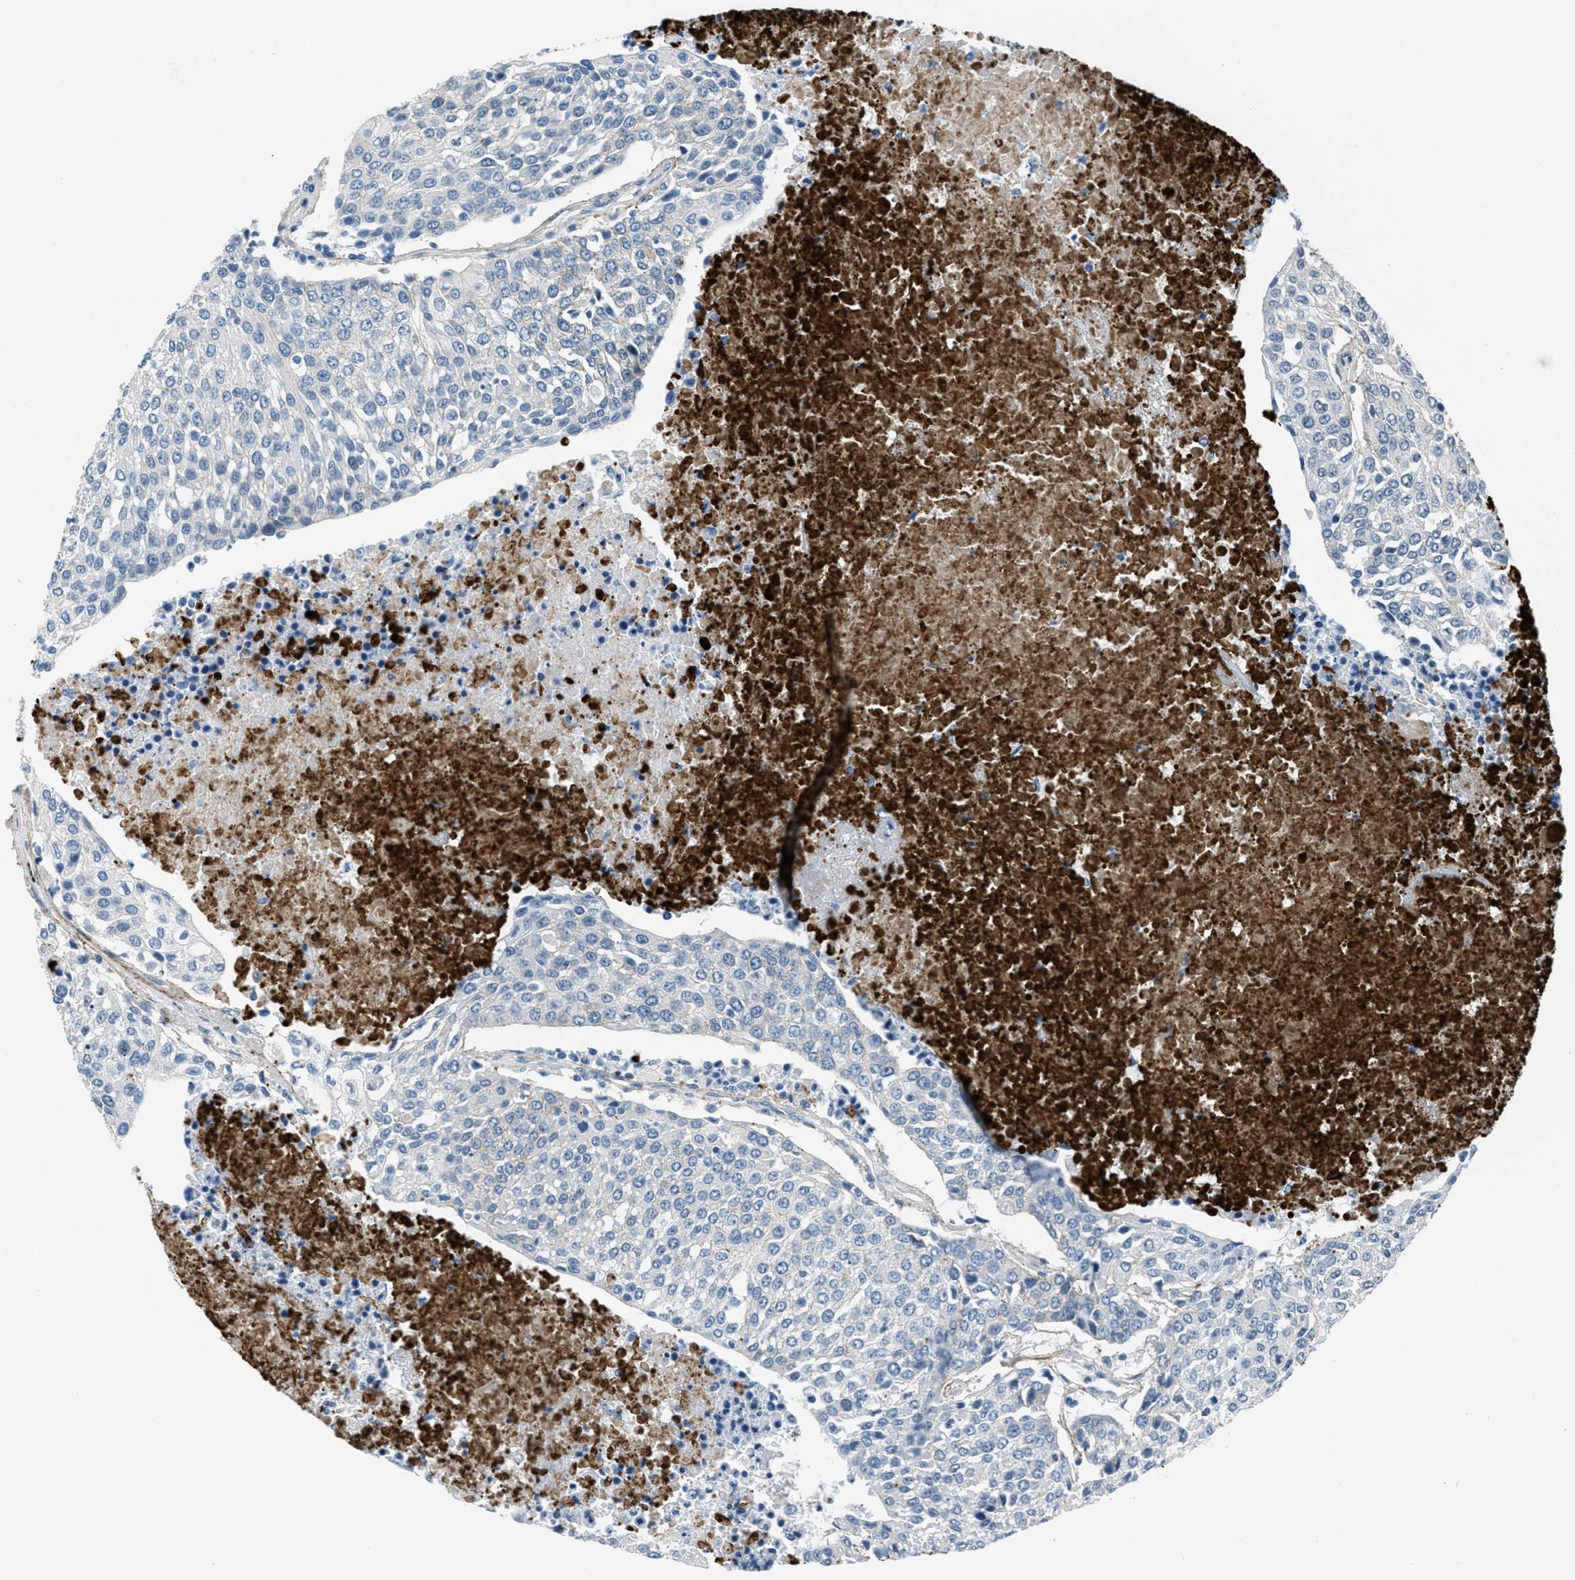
{"staining": {"intensity": "negative", "quantity": "none", "location": "none"}, "tissue": "urothelial cancer", "cell_type": "Tumor cells", "image_type": "cancer", "snomed": [{"axis": "morphology", "description": "Urothelial carcinoma, High grade"}, {"axis": "topography", "description": "Urinary bladder"}], "caption": "Immunohistochemistry (IHC) of high-grade urothelial carcinoma demonstrates no staining in tumor cells.", "gene": "FBN1", "patient": {"sex": "female", "age": 85}}